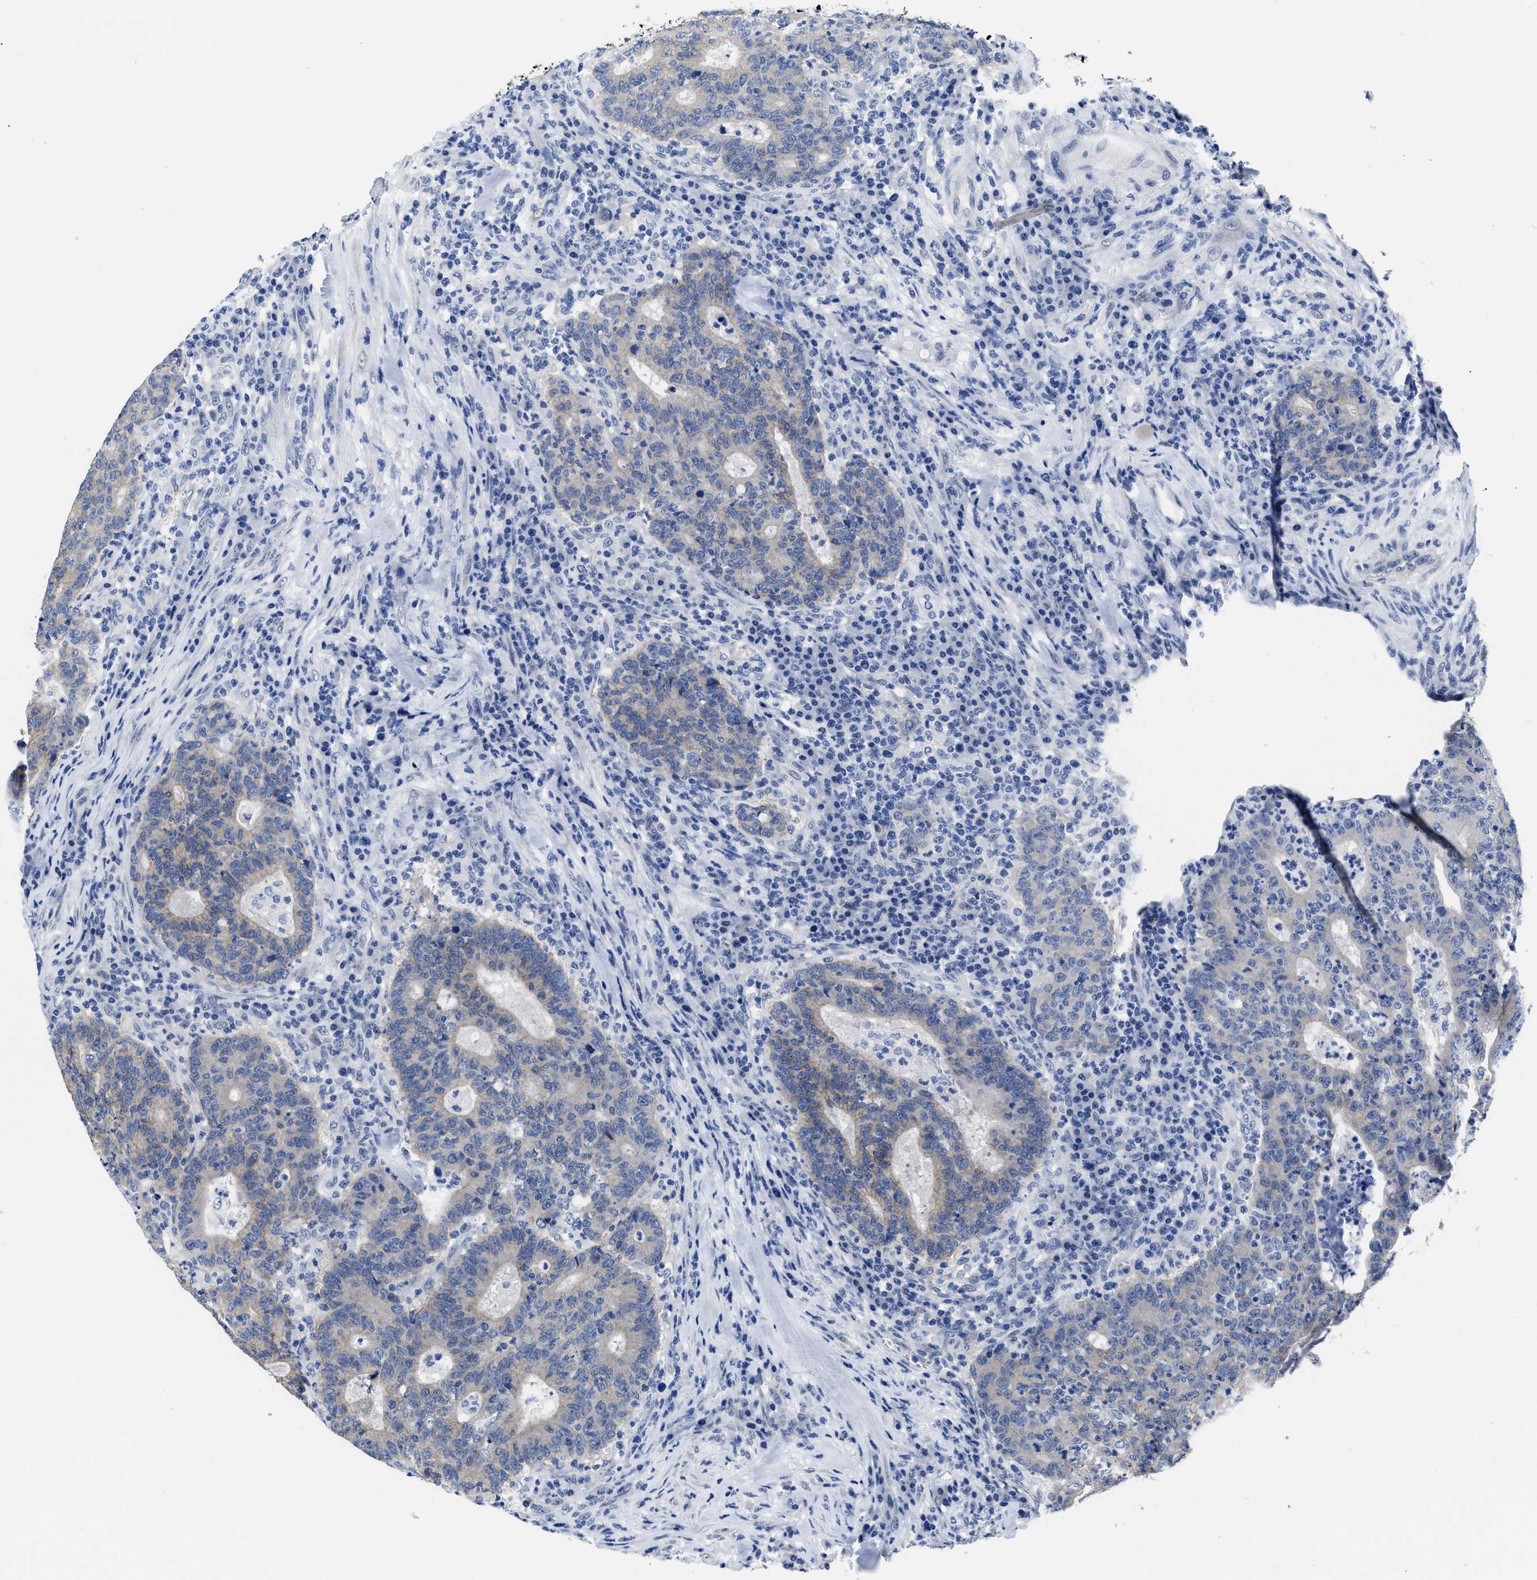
{"staining": {"intensity": "weak", "quantity": "<25%", "location": "cytoplasmic/membranous"}, "tissue": "colorectal cancer", "cell_type": "Tumor cells", "image_type": "cancer", "snomed": [{"axis": "morphology", "description": "Adenocarcinoma, NOS"}, {"axis": "topography", "description": "Colon"}], "caption": "Tumor cells are negative for brown protein staining in colorectal cancer (adenocarcinoma).", "gene": "HOOK1", "patient": {"sex": "female", "age": 75}}